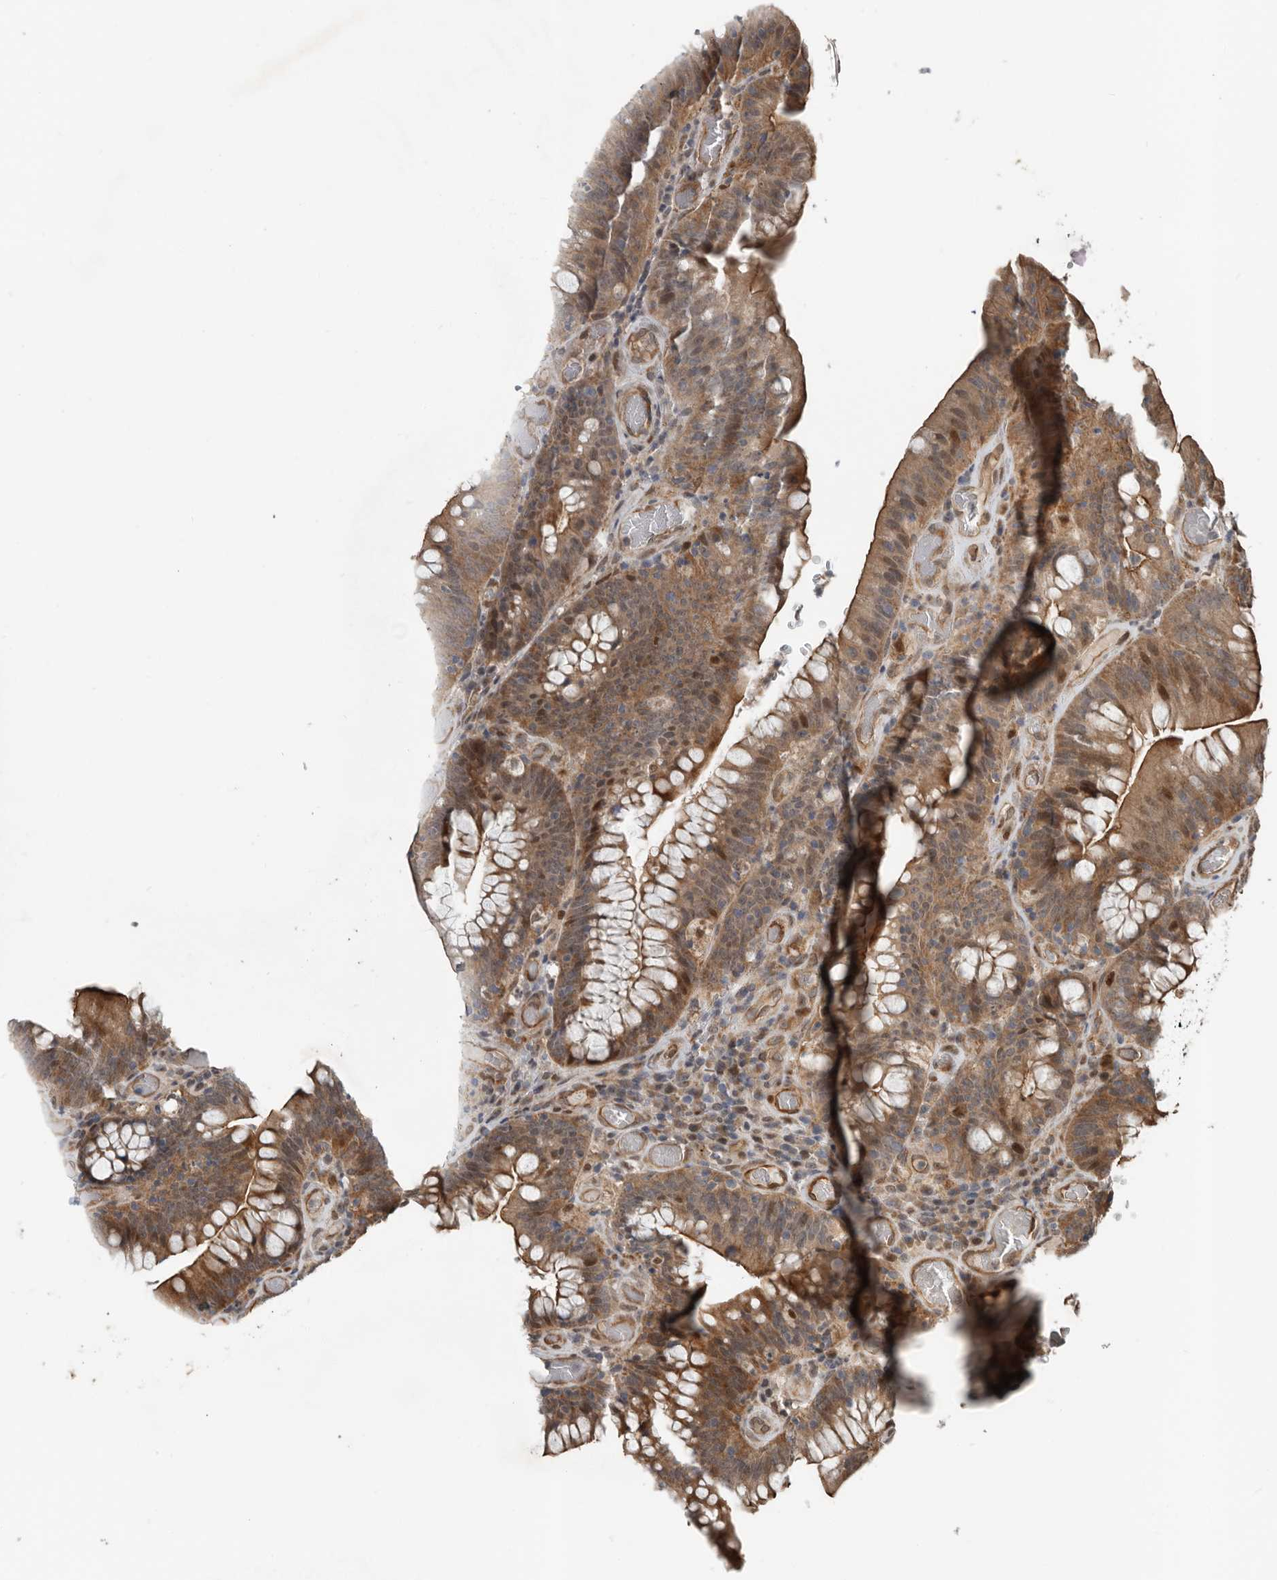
{"staining": {"intensity": "moderate", "quantity": ">75%", "location": "cytoplasmic/membranous,nuclear"}, "tissue": "colorectal cancer", "cell_type": "Tumor cells", "image_type": "cancer", "snomed": [{"axis": "morphology", "description": "Normal tissue, NOS"}, {"axis": "topography", "description": "Colon"}], "caption": "Human colorectal cancer stained with a protein marker demonstrates moderate staining in tumor cells.", "gene": "YOD1", "patient": {"sex": "female", "age": 82}}